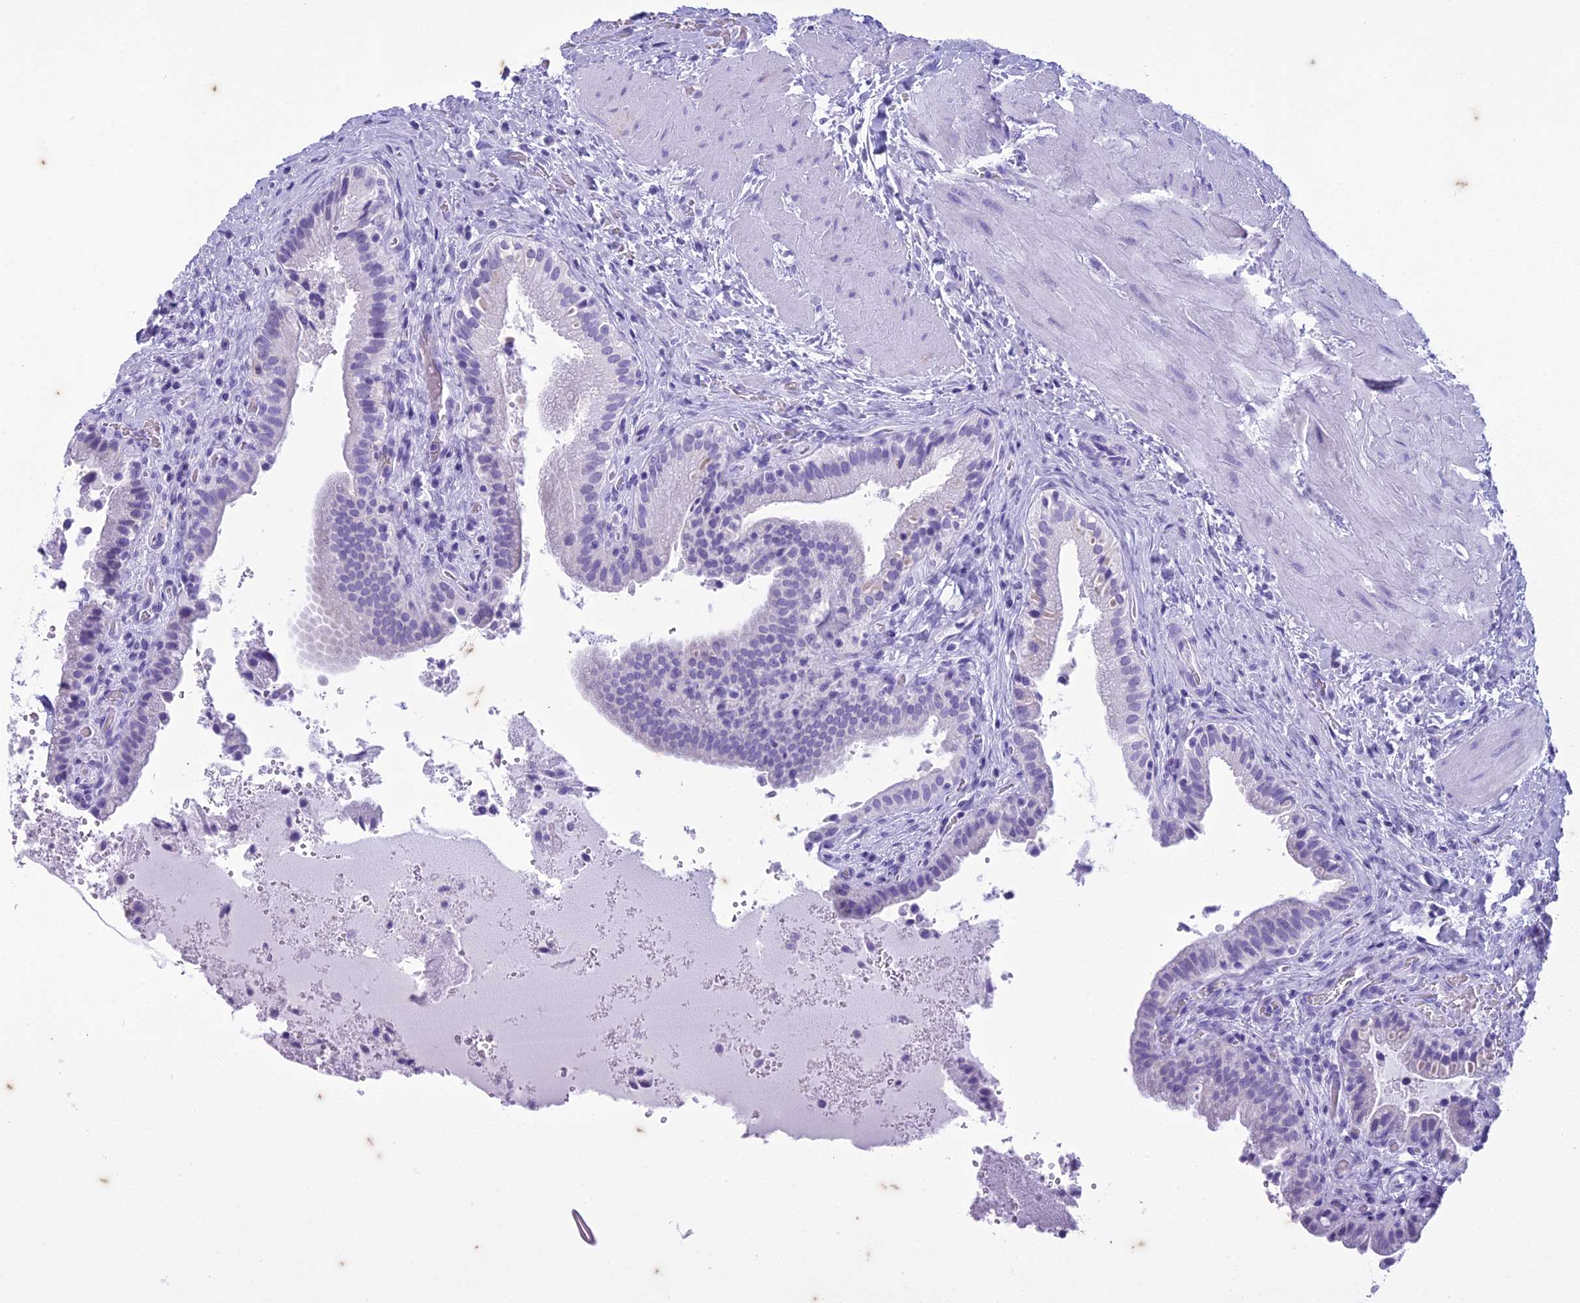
{"staining": {"intensity": "negative", "quantity": "none", "location": "none"}, "tissue": "gallbladder", "cell_type": "Glandular cells", "image_type": "normal", "snomed": [{"axis": "morphology", "description": "Normal tissue, NOS"}, {"axis": "topography", "description": "Gallbladder"}], "caption": "The immunohistochemistry (IHC) histopathology image has no significant expression in glandular cells of gallbladder. (DAB (3,3'-diaminobenzidine) immunohistochemistry (IHC), high magnification).", "gene": "HMGB4", "patient": {"sex": "male", "age": 24}}